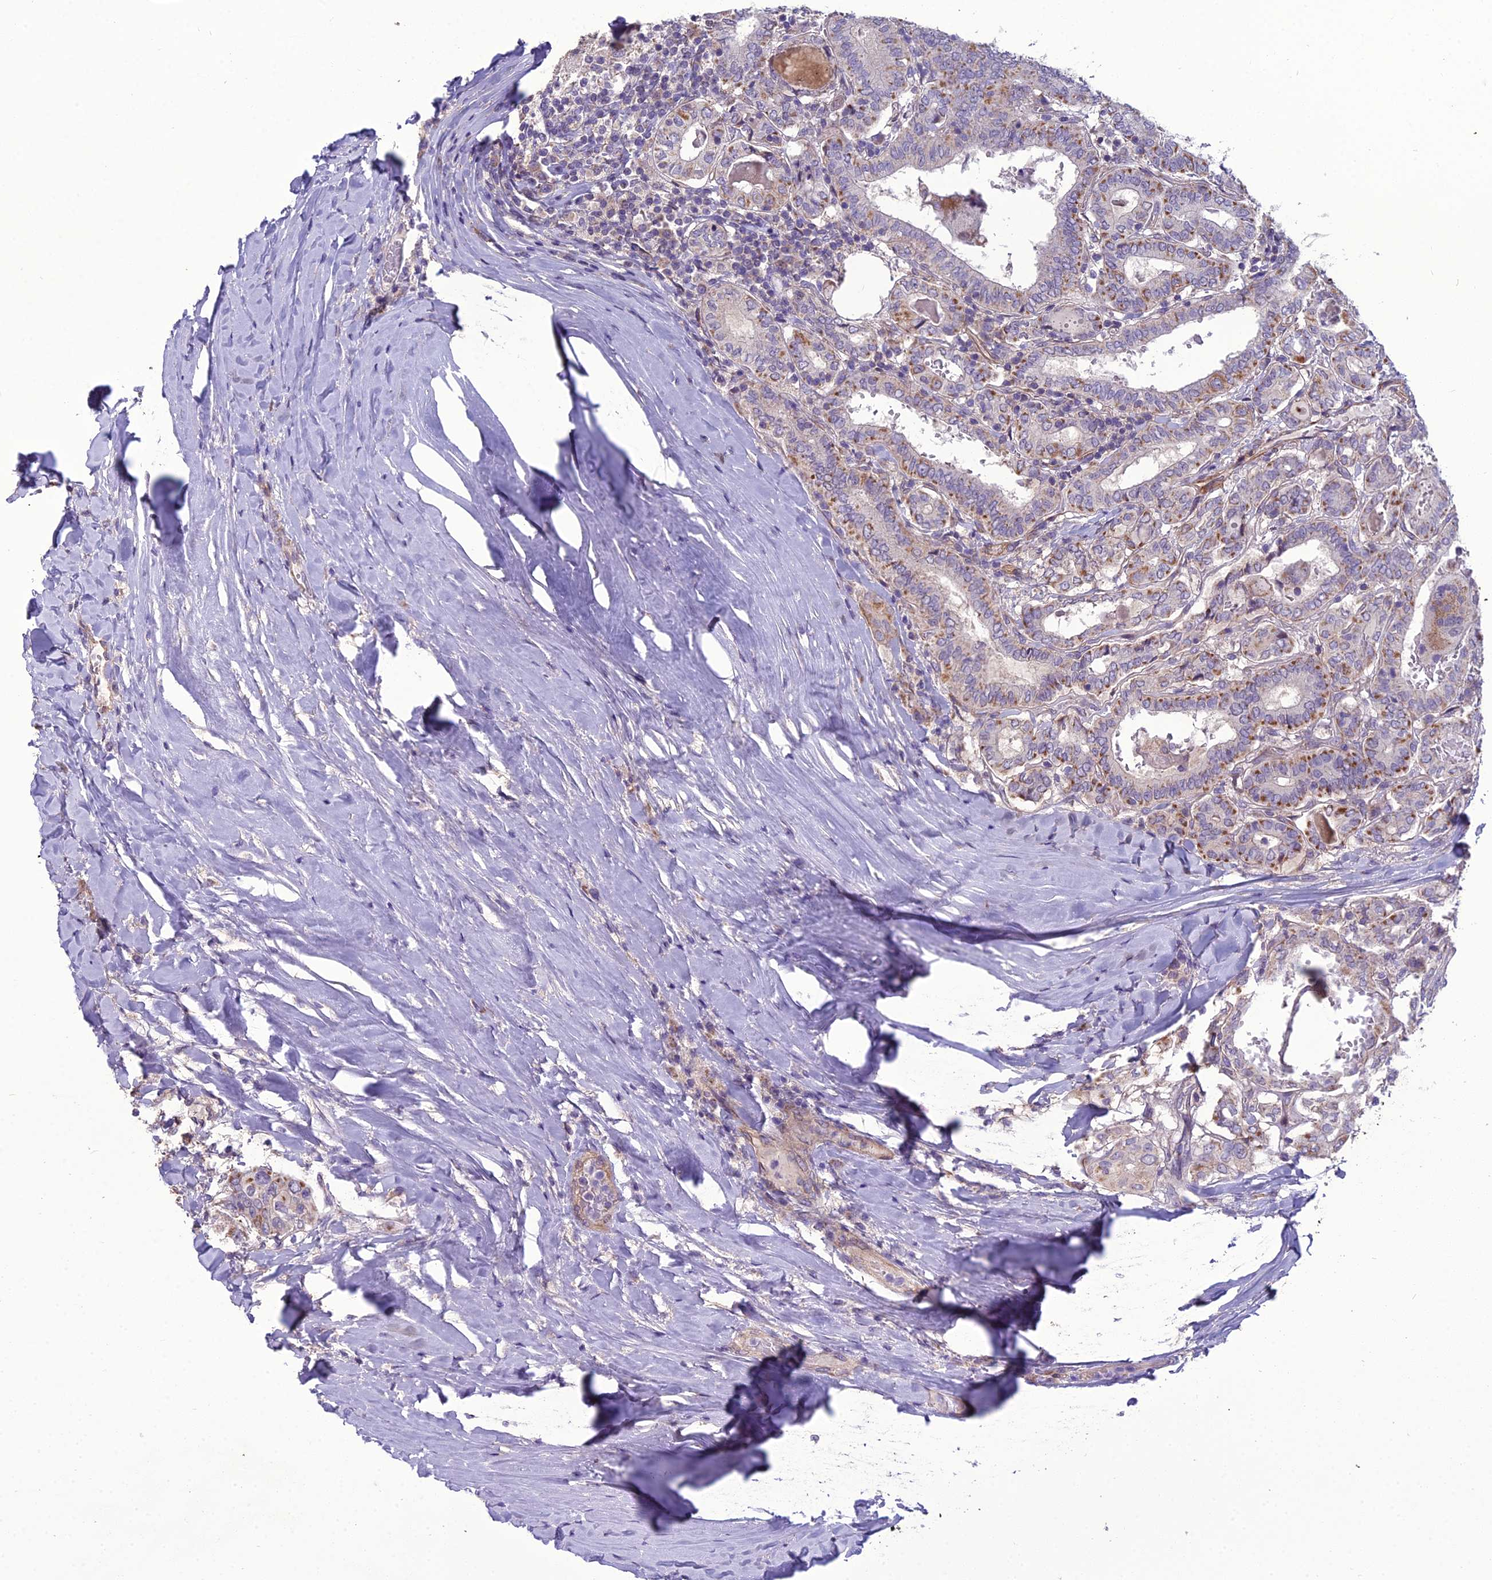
{"staining": {"intensity": "moderate", "quantity": "25%-75%", "location": "cytoplasmic/membranous"}, "tissue": "thyroid cancer", "cell_type": "Tumor cells", "image_type": "cancer", "snomed": [{"axis": "morphology", "description": "Papillary adenocarcinoma, NOS"}, {"axis": "topography", "description": "Thyroid gland"}], "caption": "Protein expression analysis of papillary adenocarcinoma (thyroid) displays moderate cytoplasmic/membranous staining in approximately 25%-75% of tumor cells. (brown staining indicates protein expression, while blue staining denotes nuclei).", "gene": "DUS2", "patient": {"sex": "female", "age": 72}}